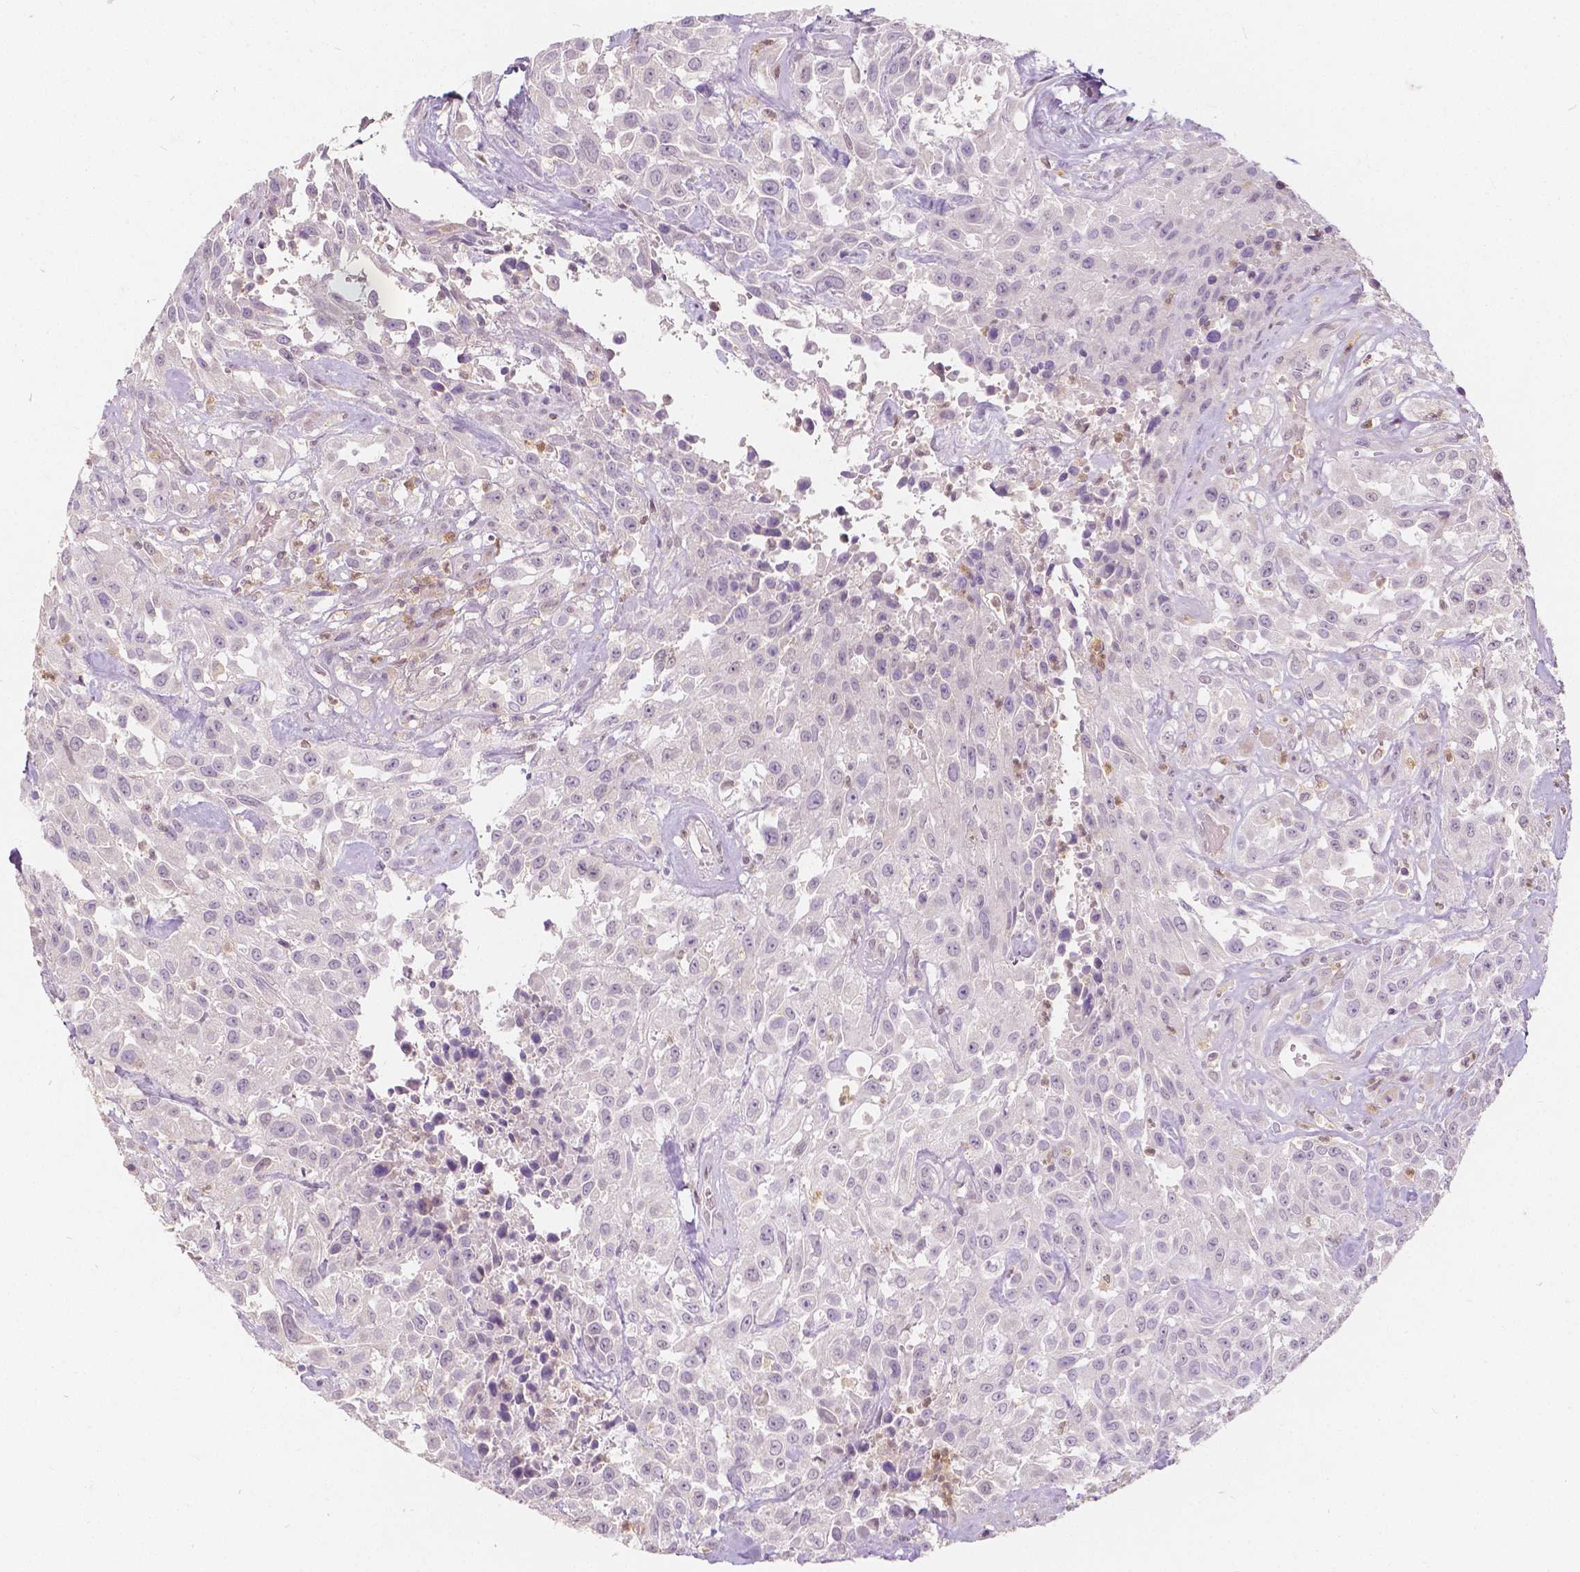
{"staining": {"intensity": "negative", "quantity": "none", "location": "none"}, "tissue": "urothelial cancer", "cell_type": "Tumor cells", "image_type": "cancer", "snomed": [{"axis": "morphology", "description": "Urothelial carcinoma, High grade"}, {"axis": "topography", "description": "Urinary bladder"}], "caption": "The micrograph reveals no staining of tumor cells in urothelial cancer.", "gene": "NAPRT", "patient": {"sex": "male", "age": 79}}